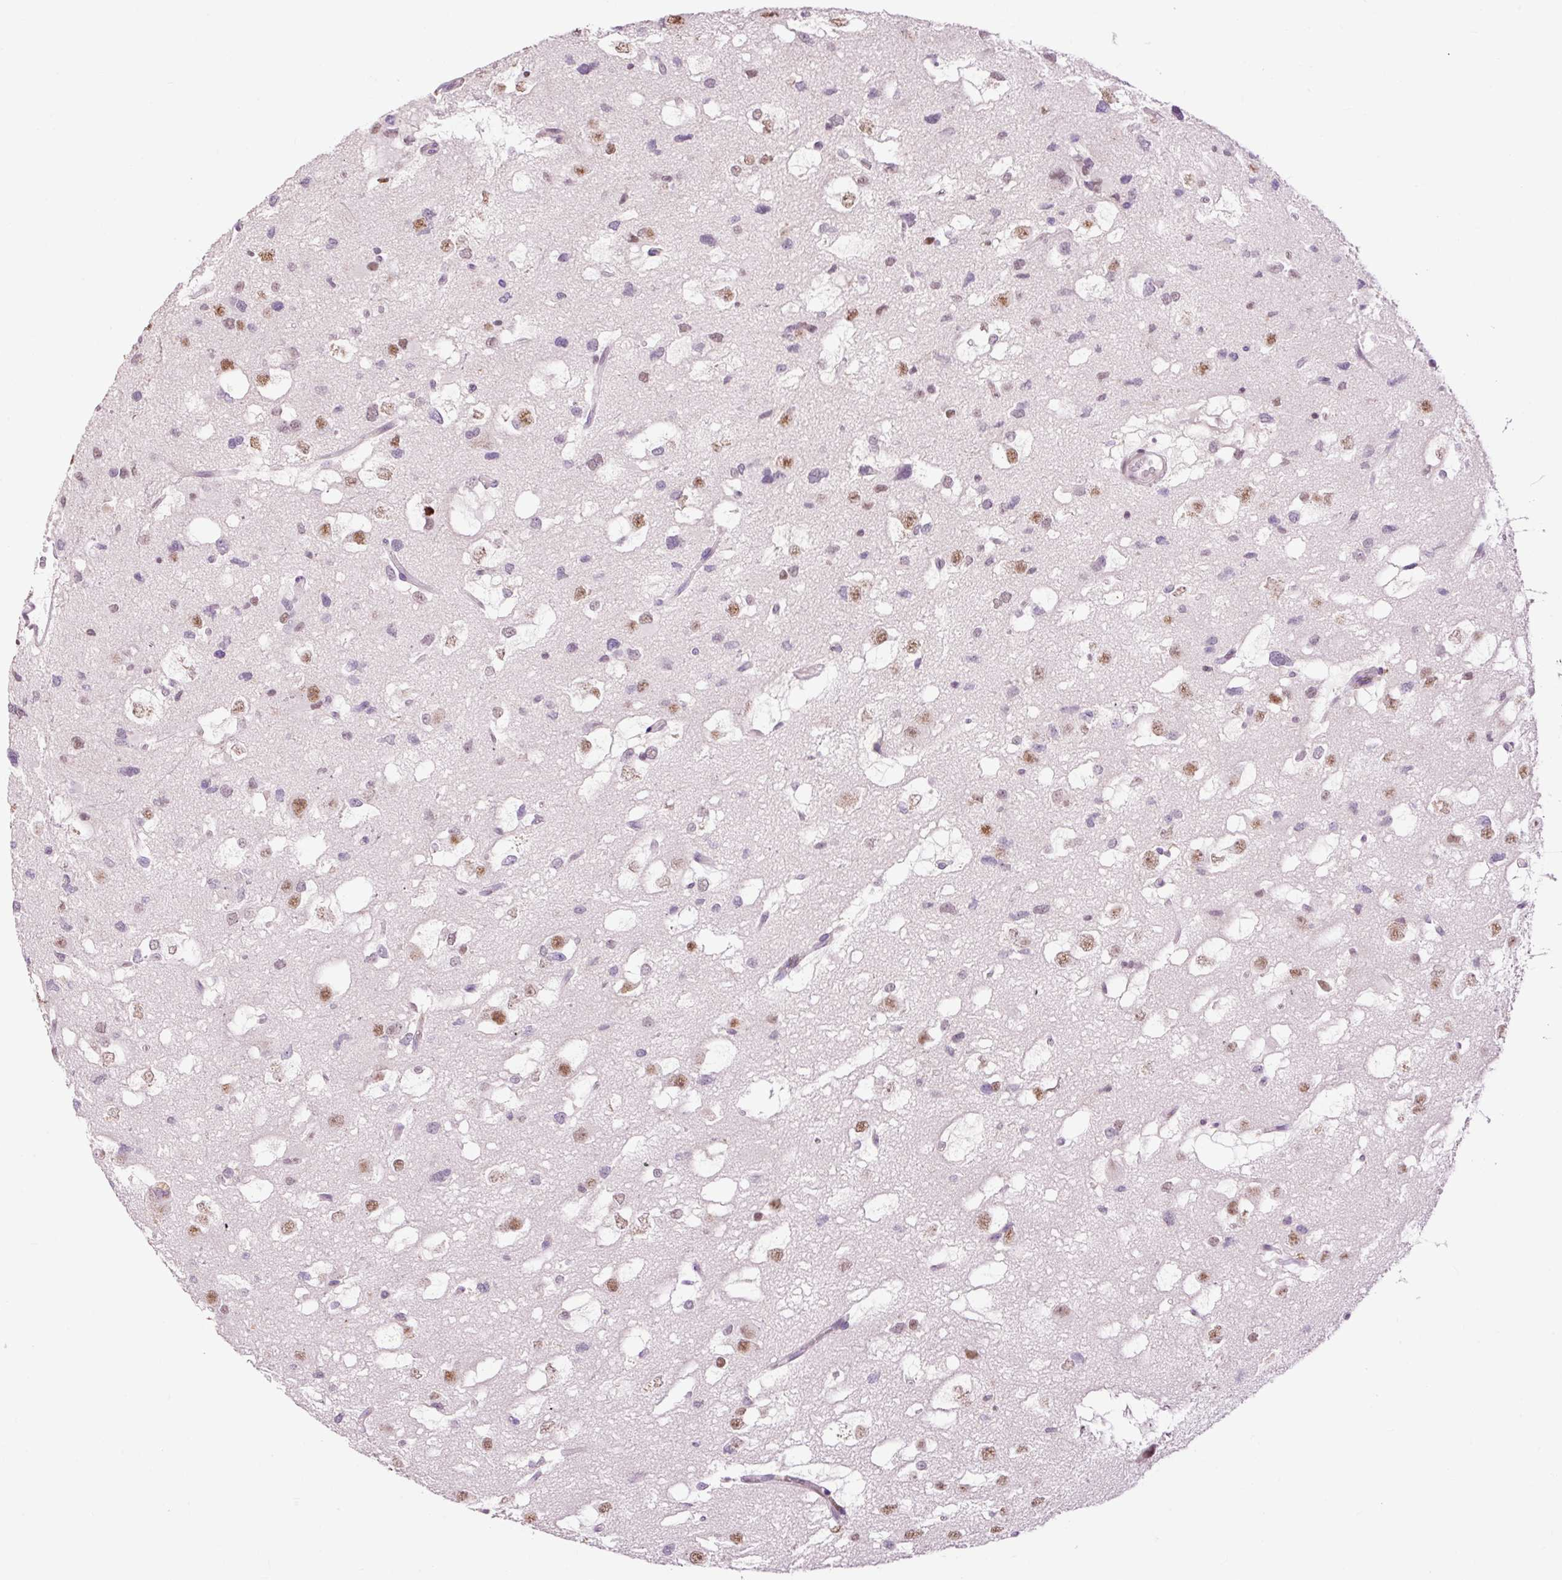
{"staining": {"intensity": "negative", "quantity": "none", "location": "none"}, "tissue": "glioma", "cell_type": "Tumor cells", "image_type": "cancer", "snomed": [{"axis": "morphology", "description": "Glioma, malignant, High grade"}, {"axis": "topography", "description": "Brain"}], "caption": "Immunohistochemistry photomicrograph of neoplastic tissue: human glioma stained with DAB displays no significant protein staining in tumor cells.", "gene": "LY86", "patient": {"sex": "male", "age": 53}}